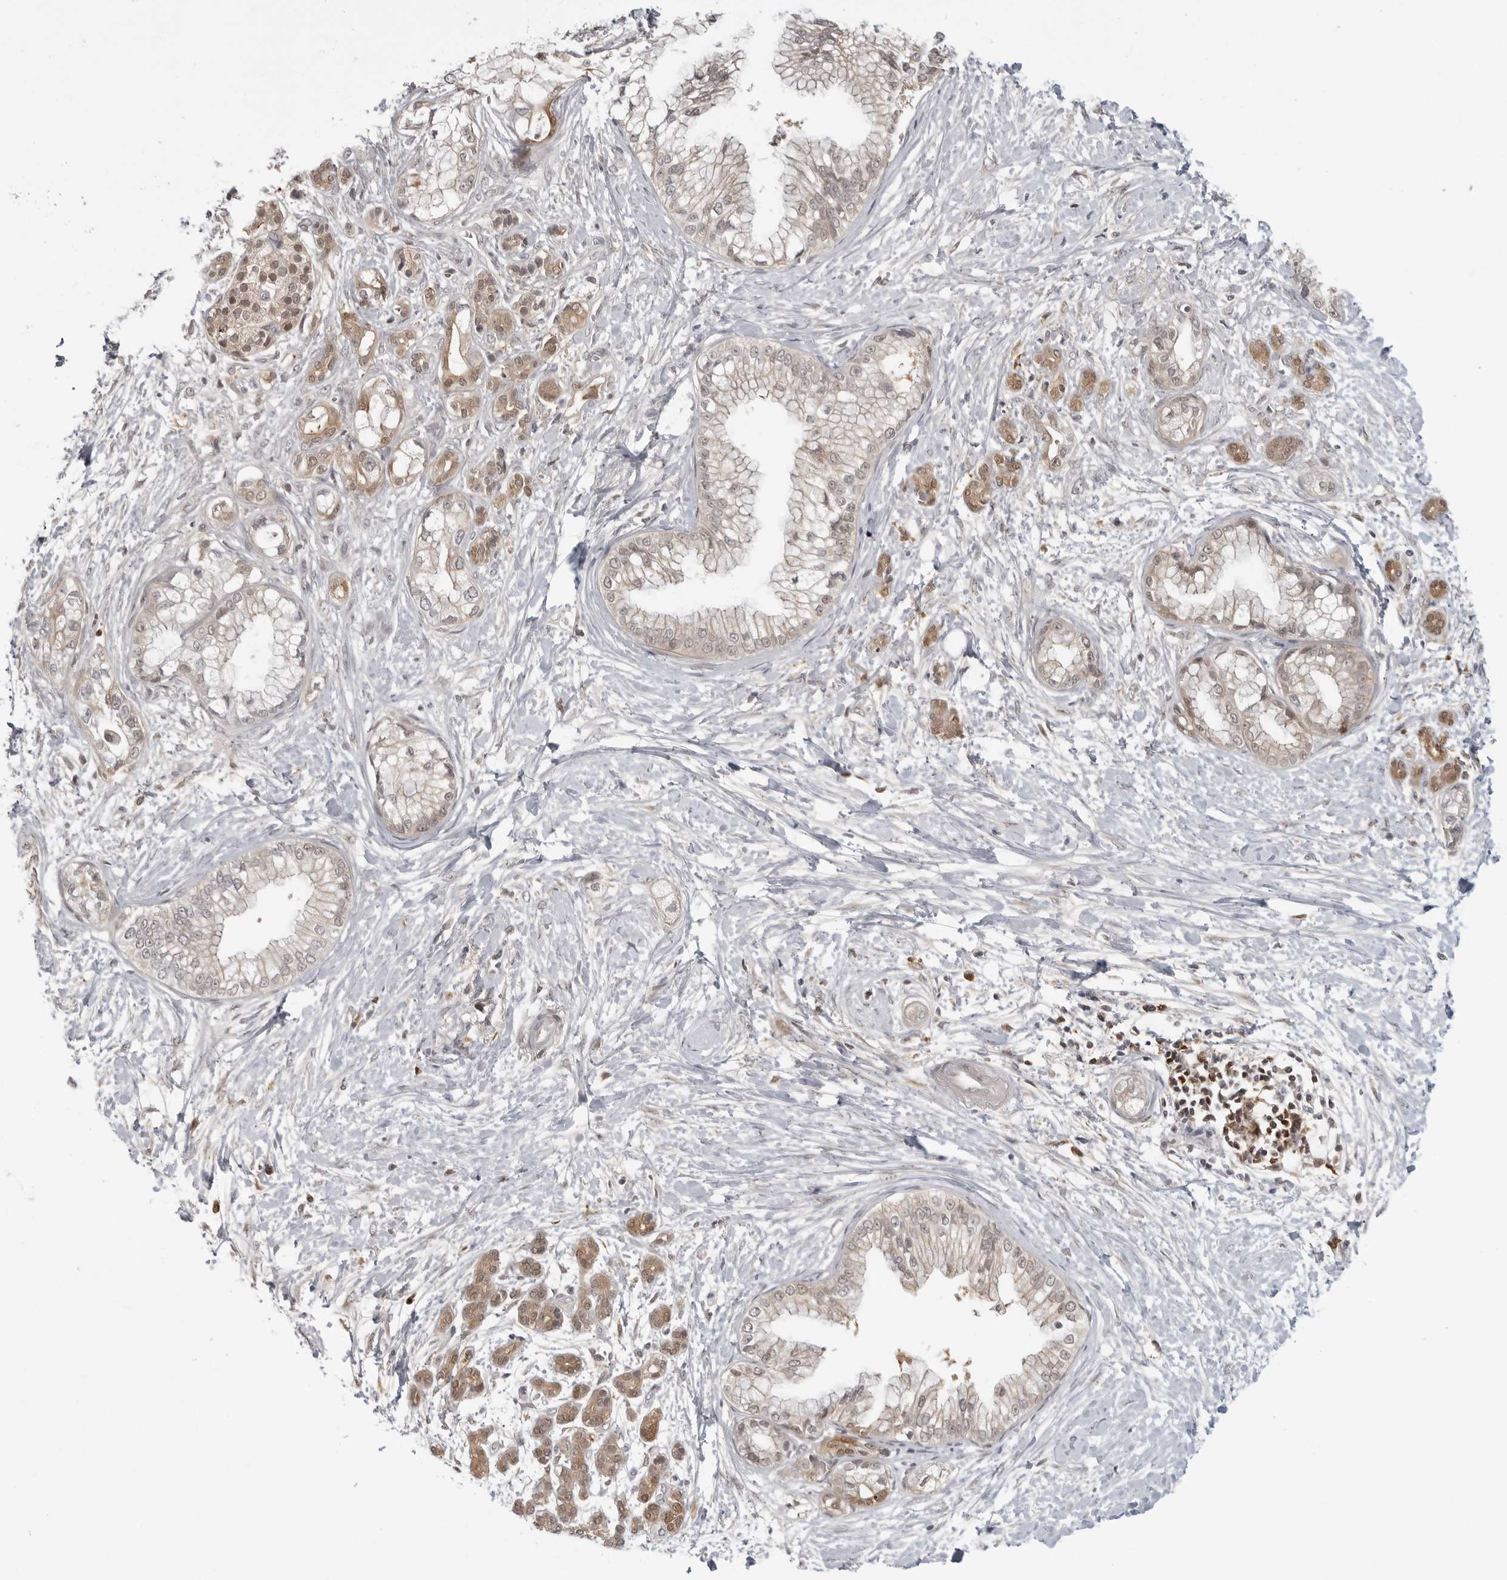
{"staining": {"intensity": "weak", "quantity": "25%-75%", "location": "cytoplasmic/membranous"}, "tissue": "pancreatic cancer", "cell_type": "Tumor cells", "image_type": "cancer", "snomed": [{"axis": "morphology", "description": "Adenocarcinoma, NOS"}, {"axis": "topography", "description": "Pancreas"}], "caption": "High-power microscopy captured an IHC image of pancreatic cancer, revealing weak cytoplasmic/membranous expression in approximately 25%-75% of tumor cells.", "gene": "CTIF", "patient": {"sex": "male", "age": 68}}